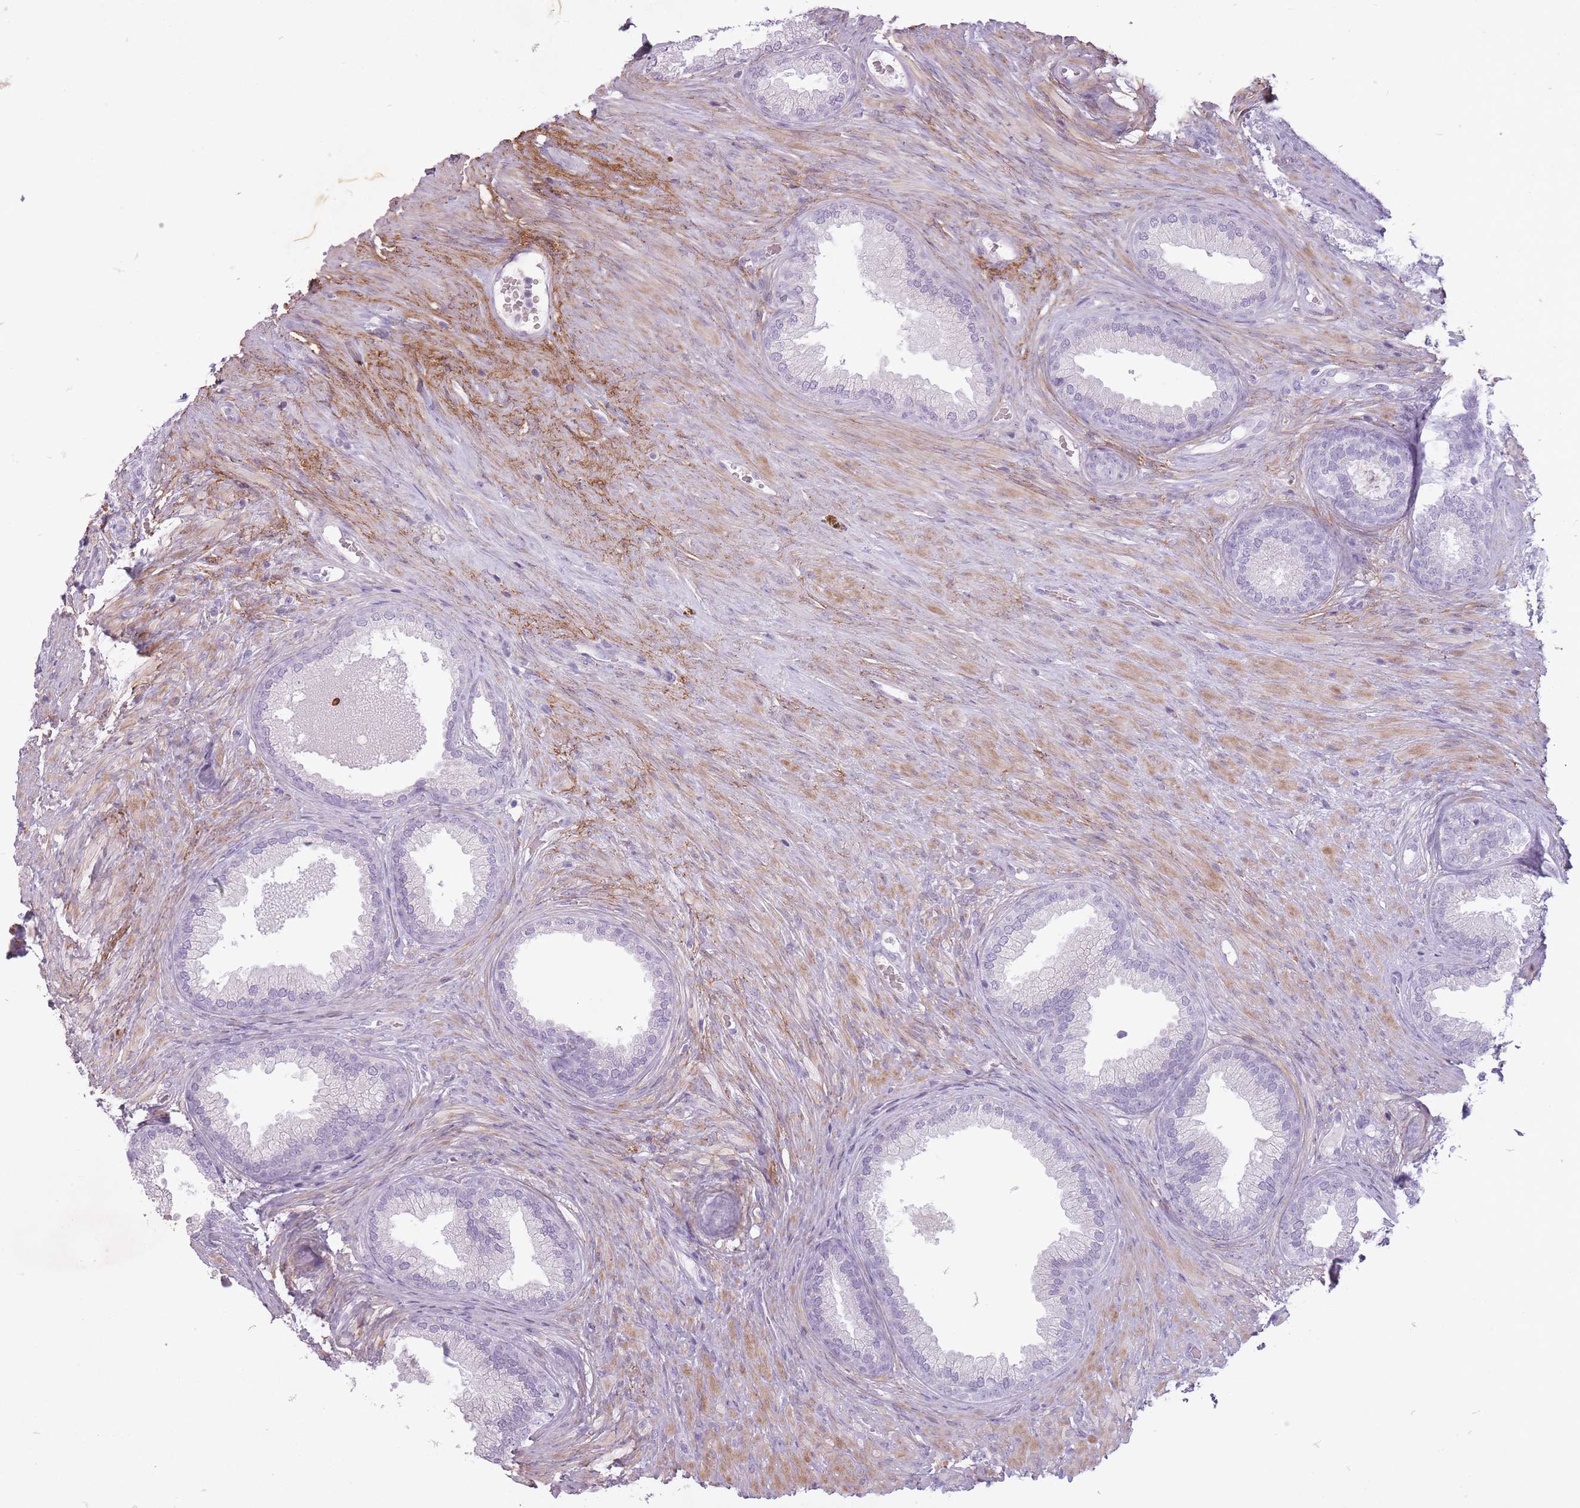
{"staining": {"intensity": "negative", "quantity": "none", "location": "none"}, "tissue": "prostate", "cell_type": "Glandular cells", "image_type": "normal", "snomed": [{"axis": "morphology", "description": "Normal tissue, NOS"}, {"axis": "topography", "description": "Prostate"}], "caption": "Histopathology image shows no significant protein staining in glandular cells of benign prostate.", "gene": "RFX4", "patient": {"sex": "male", "age": 76}}